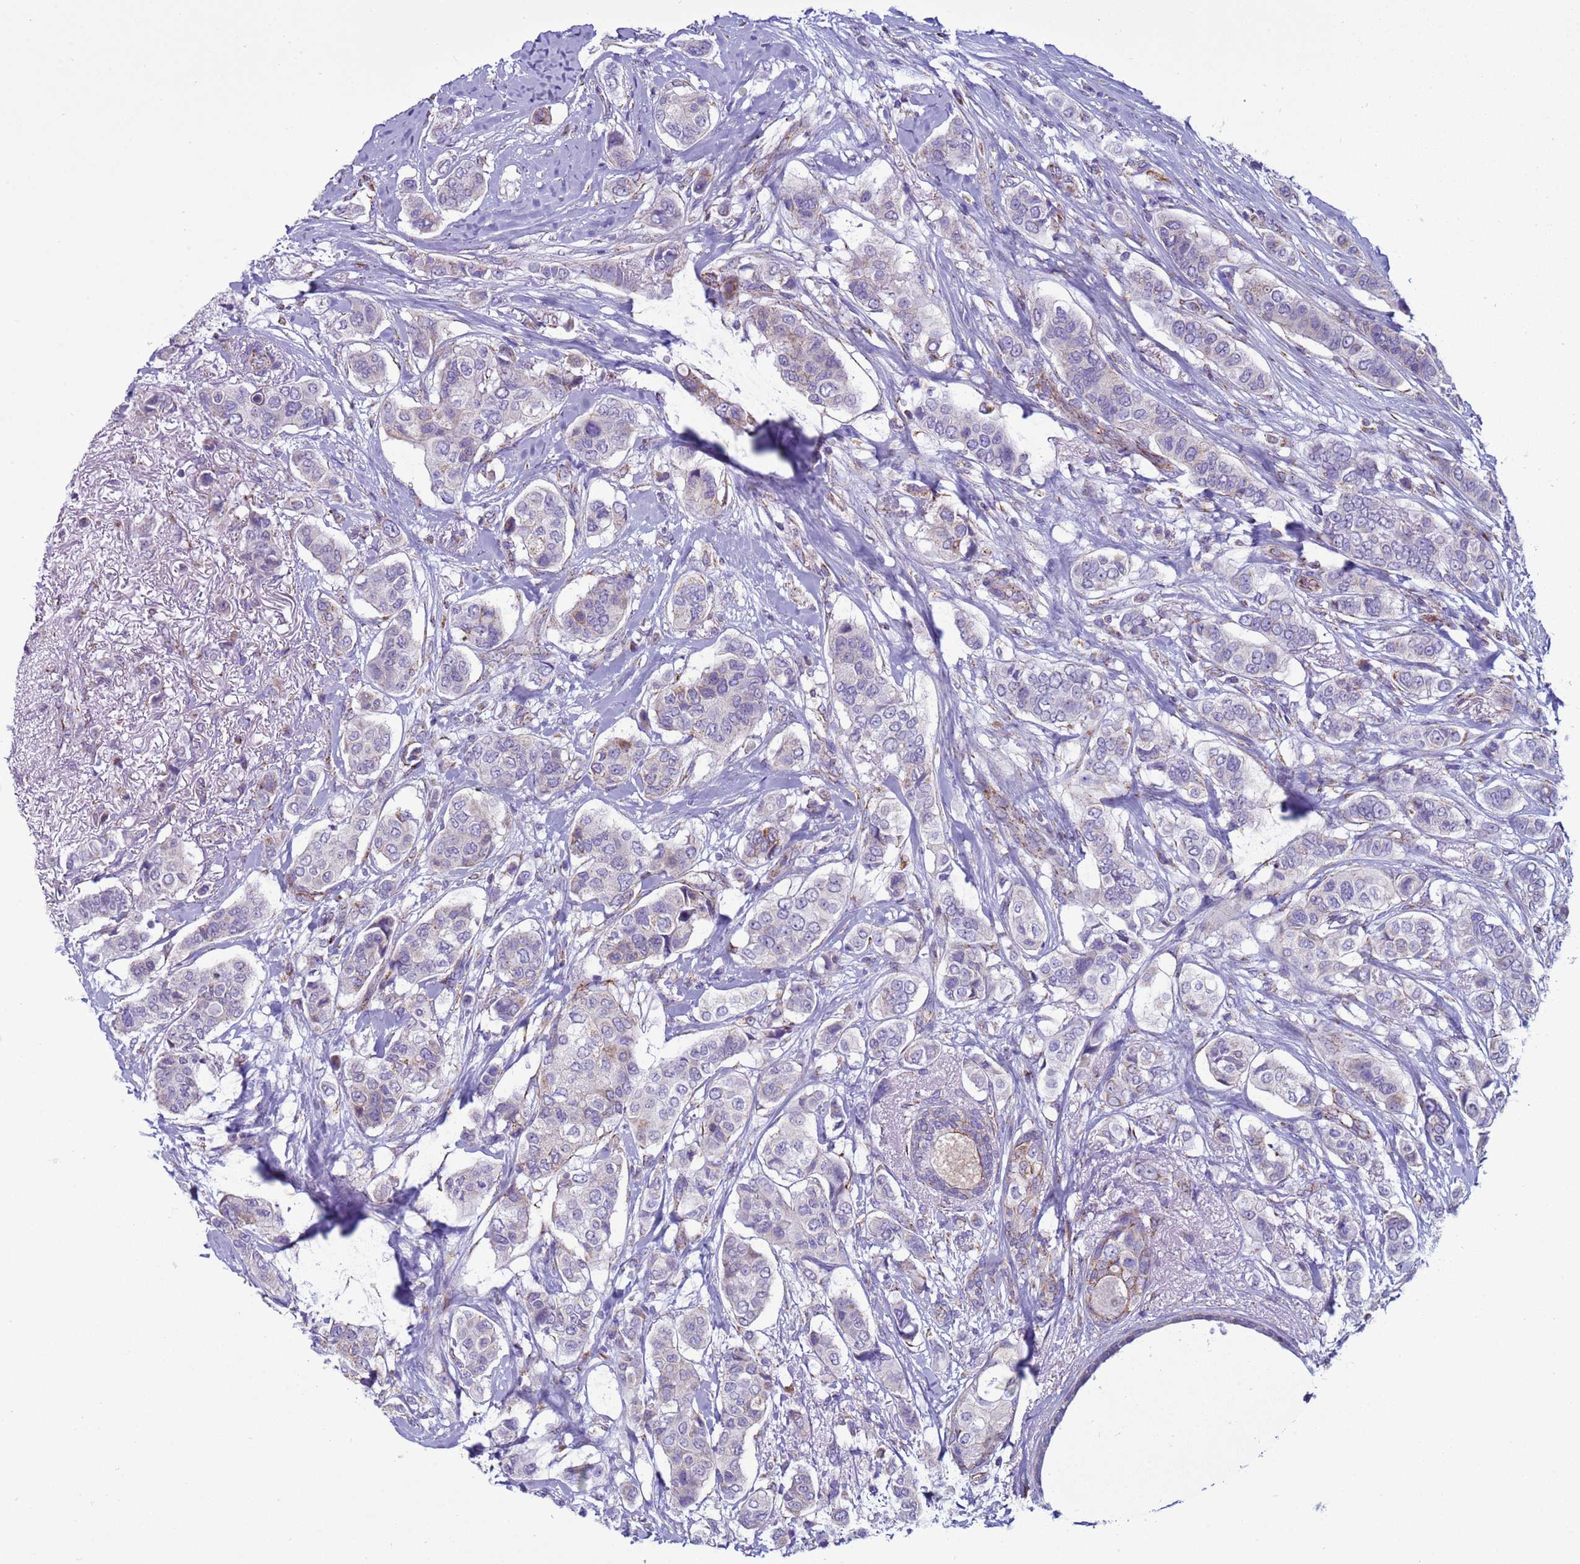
{"staining": {"intensity": "moderate", "quantity": "<25%", "location": "cytoplasmic/membranous"}, "tissue": "breast cancer", "cell_type": "Tumor cells", "image_type": "cancer", "snomed": [{"axis": "morphology", "description": "Lobular carcinoma"}, {"axis": "topography", "description": "Breast"}], "caption": "A high-resolution histopathology image shows IHC staining of lobular carcinoma (breast), which shows moderate cytoplasmic/membranous staining in about <25% of tumor cells.", "gene": "NCALD", "patient": {"sex": "female", "age": 51}}